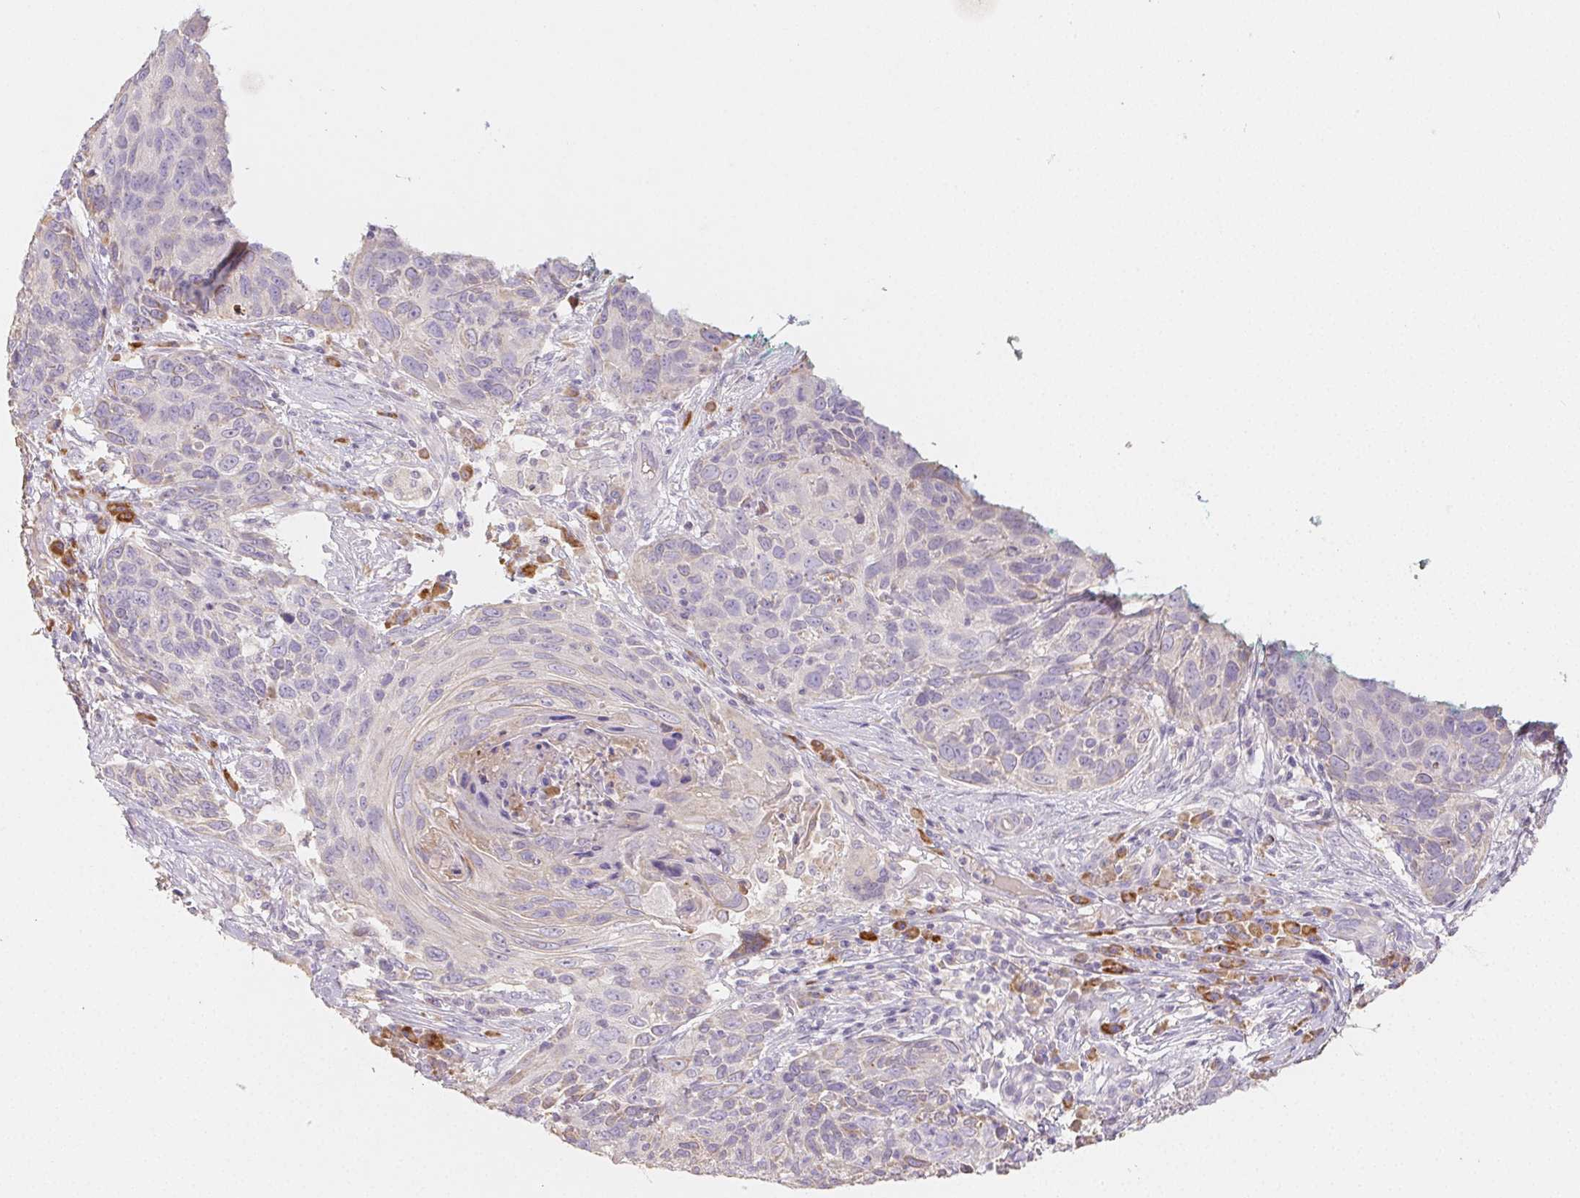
{"staining": {"intensity": "negative", "quantity": "none", "location": "none"}, "tissue": "skin cancer", "cell_type": "Tumor cells", "image_type": "cancer", "snomed": [{"axis": "morphology", "description": "Squamous cell carcinoma, NOS"}, {"axis": "topography", "description": "Skin"}], "caption": "Immunohistochemistry histopathology image of neoplastic tissue: squamous cell carcinoma (skin) stained with DAB (3,3'-diaminobenzidine) shows no significant protein positivity in tumor cells.", "gene": "ACVR1B", "patient": {"sex": "male", "age": 92}}